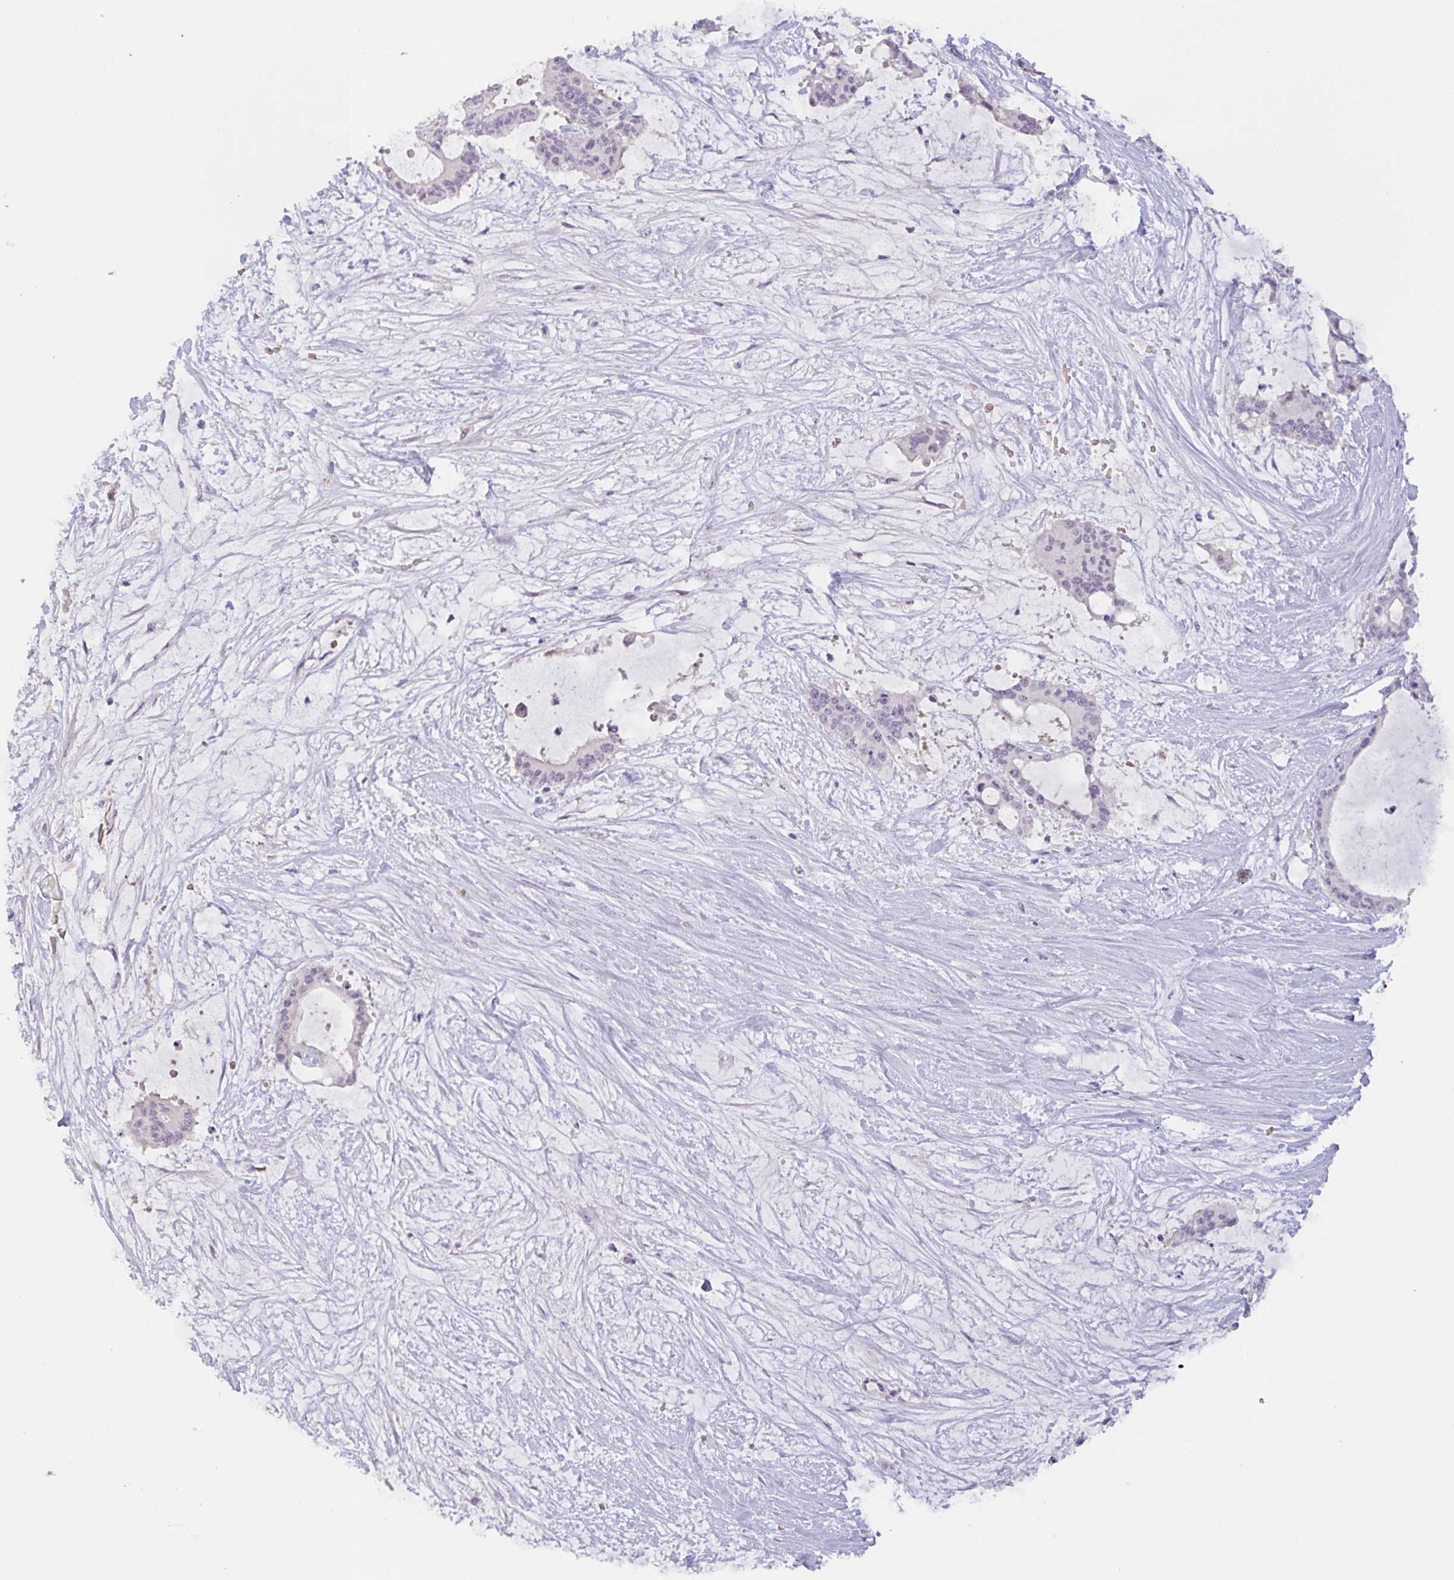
{"staining": {"intensity": "negative", "quantity": "none", "location": "none"}, "tissue": "liver cancer", "cell_type": "Tumor cells", "image_type": "cancer", "snomed": [{"axis": "morphology", "description": "Normal tissue, NOS"}, {"axis": "morphology", "description": "Cholangiocarcinoma"}, {"axis": "topography", "description": "Liver"}, {"axis": "topography", "description": "Peripheral nerve tissue"}], "caption": "Immunohistochemistry of human liver cancer demonstrates no staining in tumor cells.", "gene": "RHAG", "patient": {"sex": "female", "age": 73}}